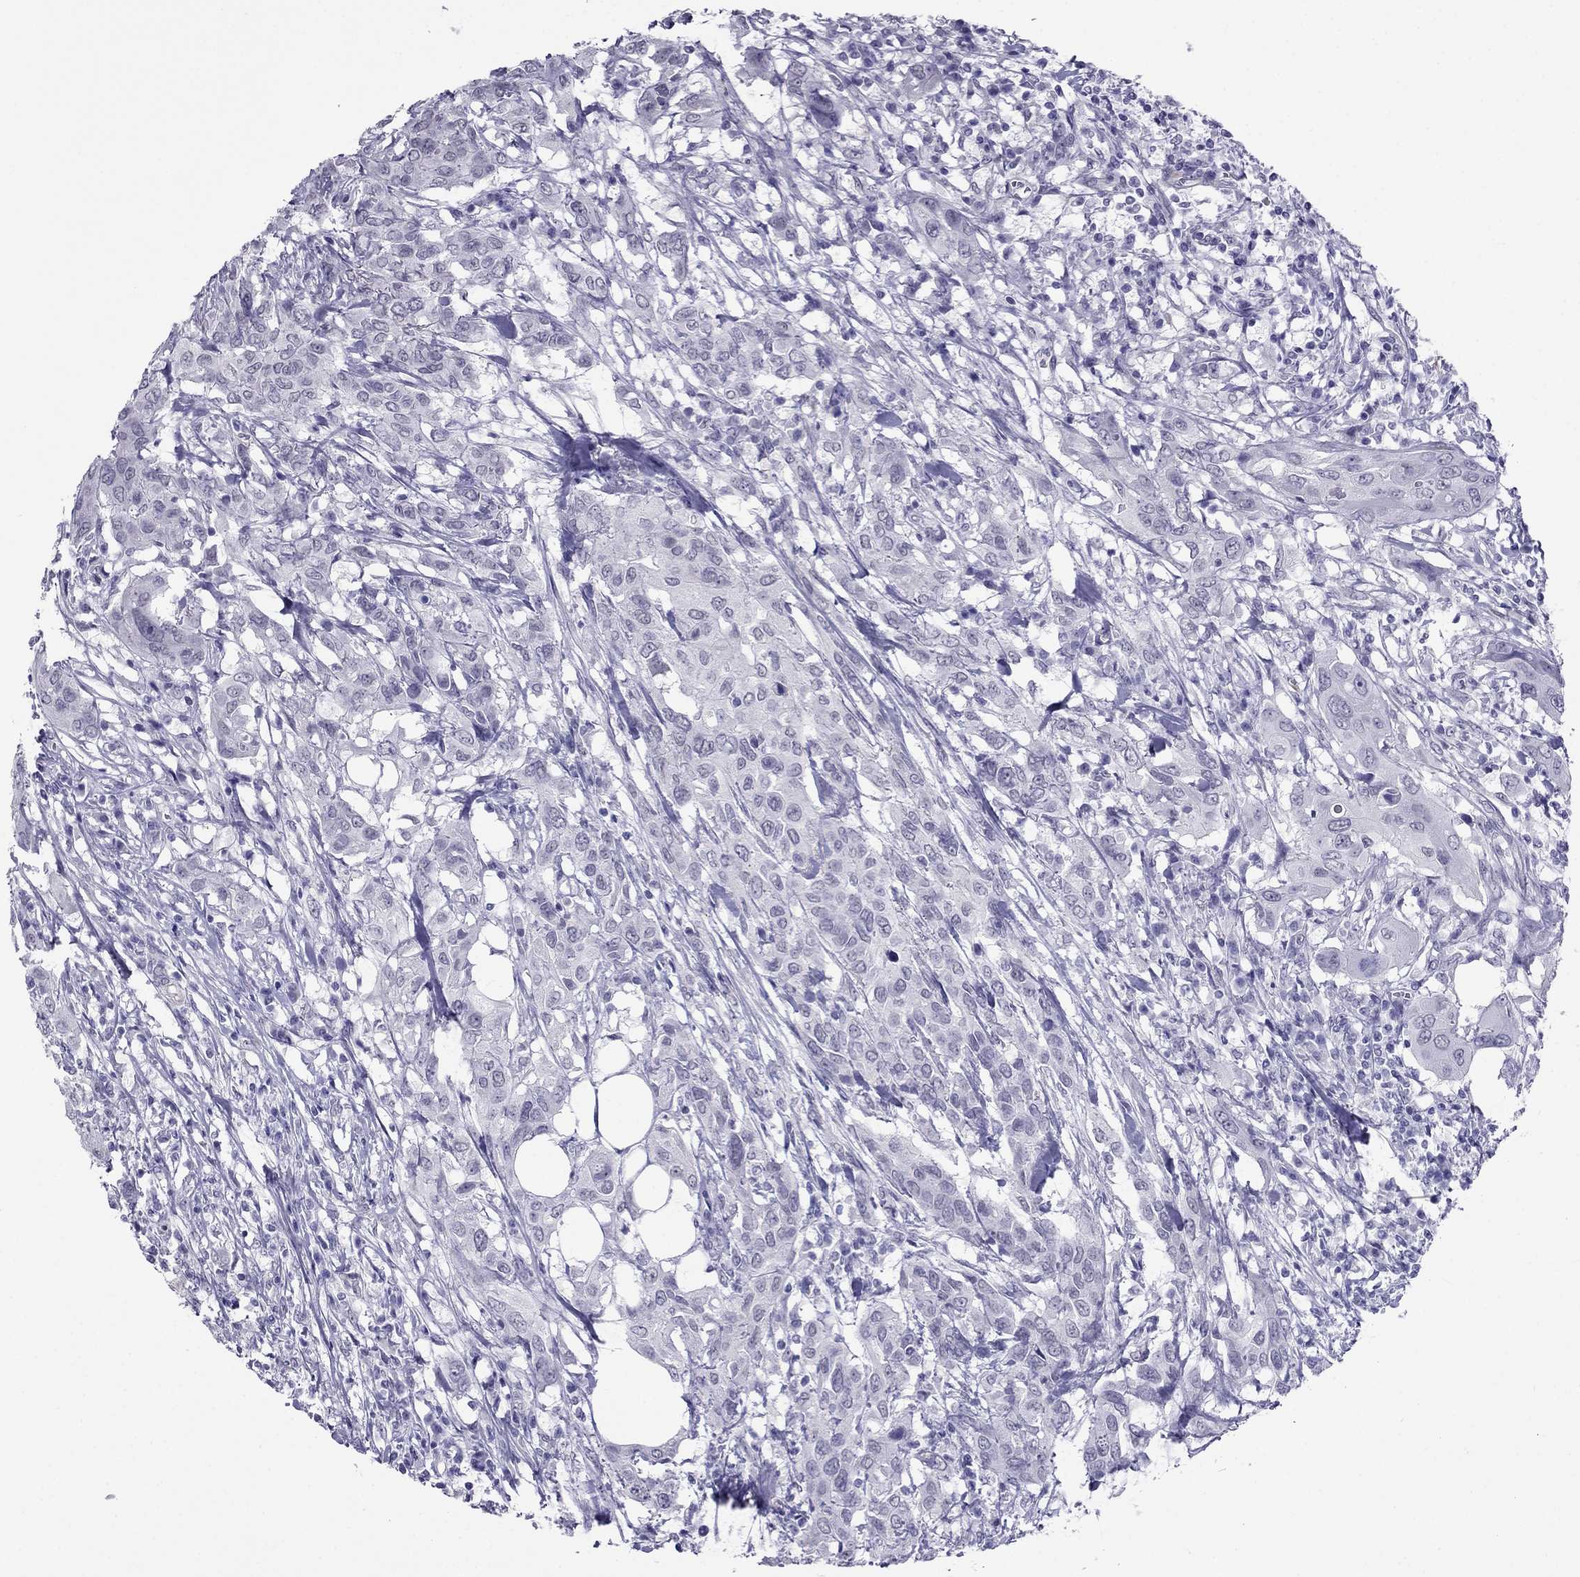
{"staining": {"intensity": "negative", "quantity": "none", "location": "none"}, "tissue": "urothelial cancer", "cell_type": "Tumor cells", "image_type": "cancer", "snomed": [{"axis": "morphology", "description": "Urothelial carcinoma, NOS"}, {"axis": "morphology", "description": "Urothelial carcinoma, High grade"}, {"axis": "topography", "description": "Urinary bladder"}], "caption": "High magnification brightfield microscopy of urothelial carcinoma (high-grade) stained with DAB (3,3'-diaminobenzidine) (brown) and counterstained with hematoxylin (blue): tumor cells show no significant positivity. The staining was performed using DAB (3,3'-diaminobenzidine) to visualize the protein expression in brown, while the nuclei were stained in blue with hematoxylin (Magnification: 20x).", "gene": "CROCC2", "patient": {"sex": "male", "age": 63}}